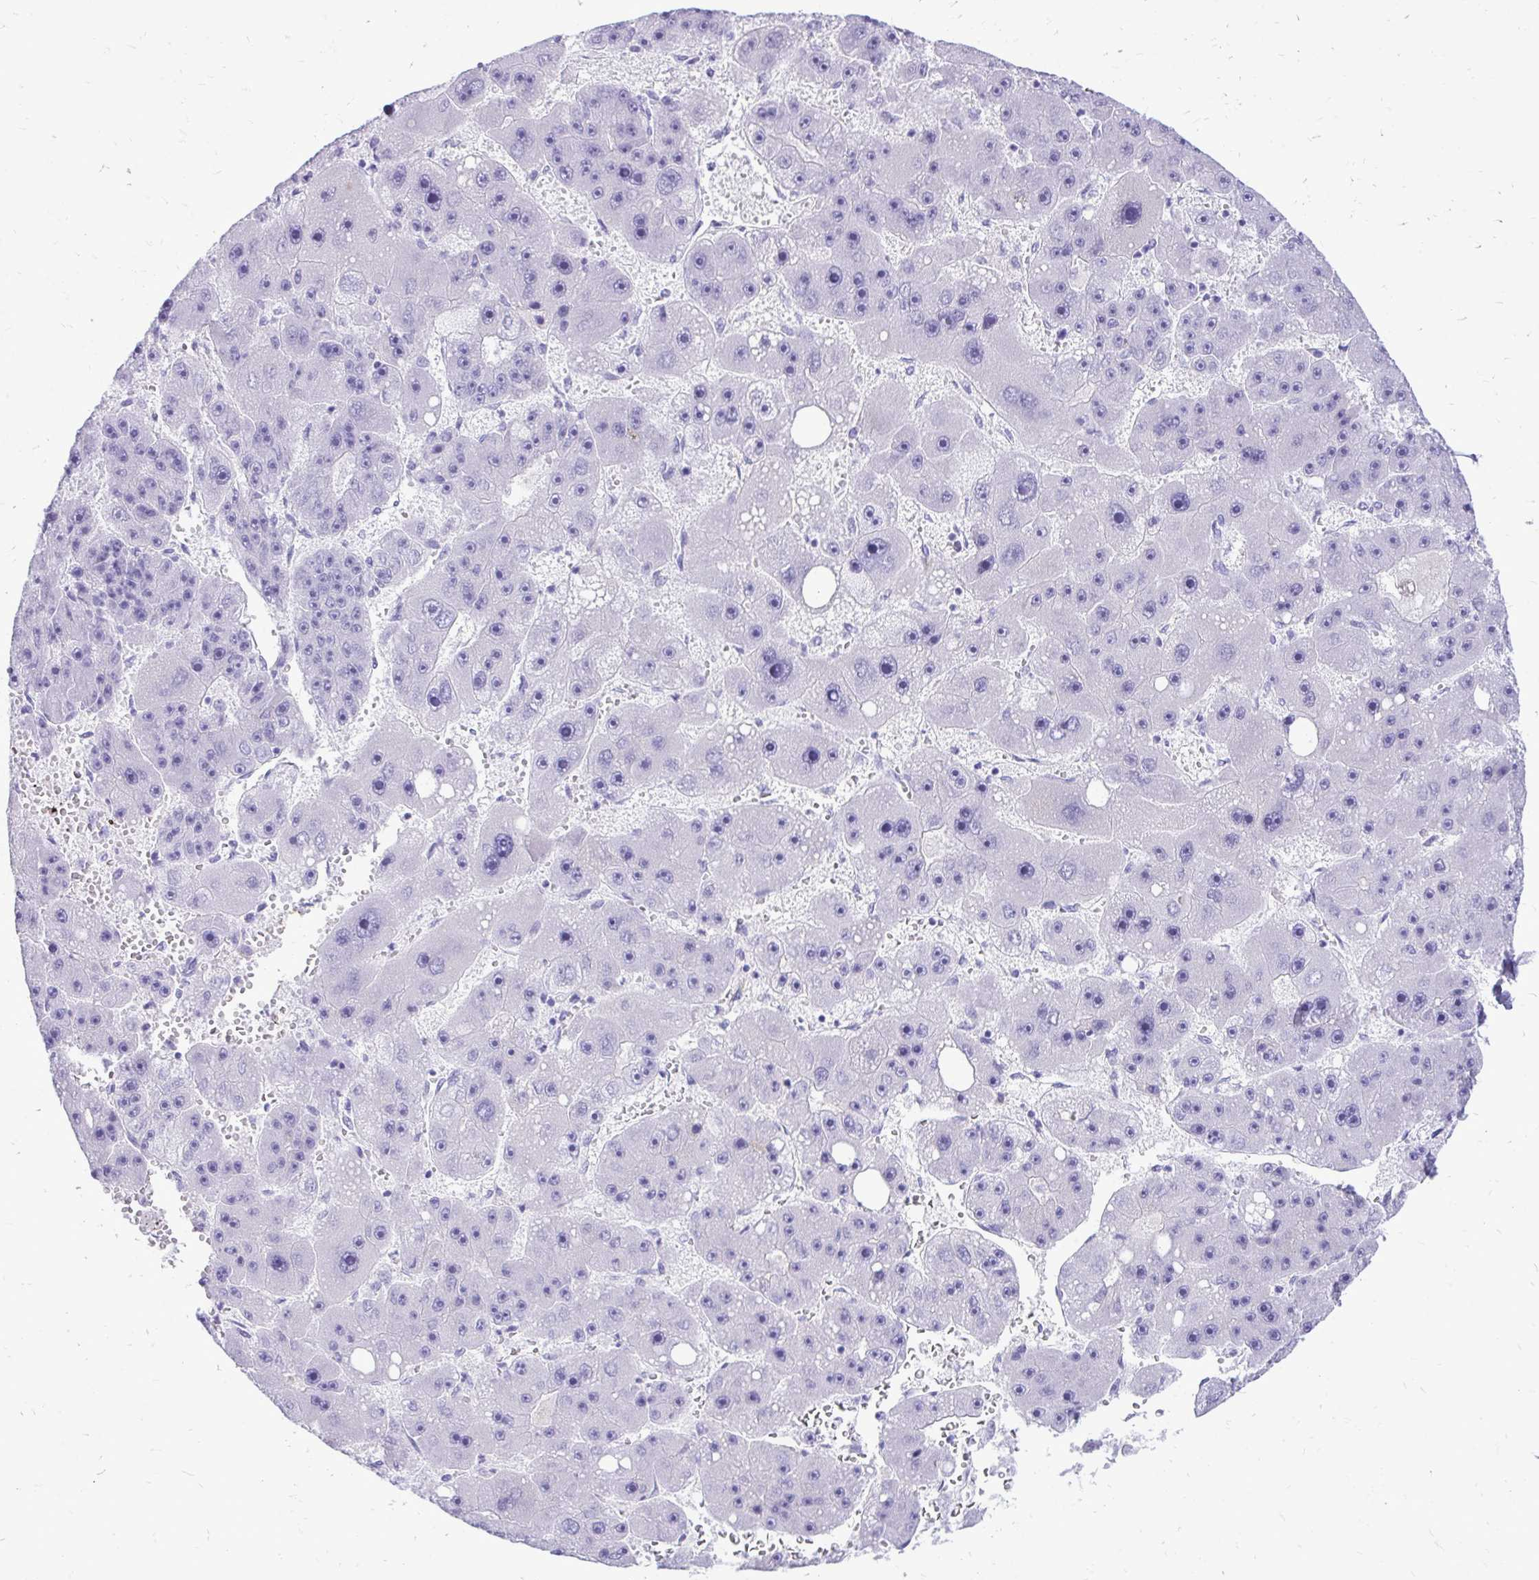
{"staining": {"intensity": "negative", "quantity": "none", "location": "none"}, "tissue": "liver cancer", "cell_type": "Tumor cells", "image_type": "cancer", "snomed": [{"axis": "morphology", "description": "Carcinoma, Hepatocellular, NOS"}, {"axis": "topography", "description": "Liver"}], "caption": "Human liver cancer stained for a protein using immunohistochemistry (IHC) reveals no positivity in tumor cells.", "gene": "ANKDD1B", "patient": {"sex": "female", "age": 61}}